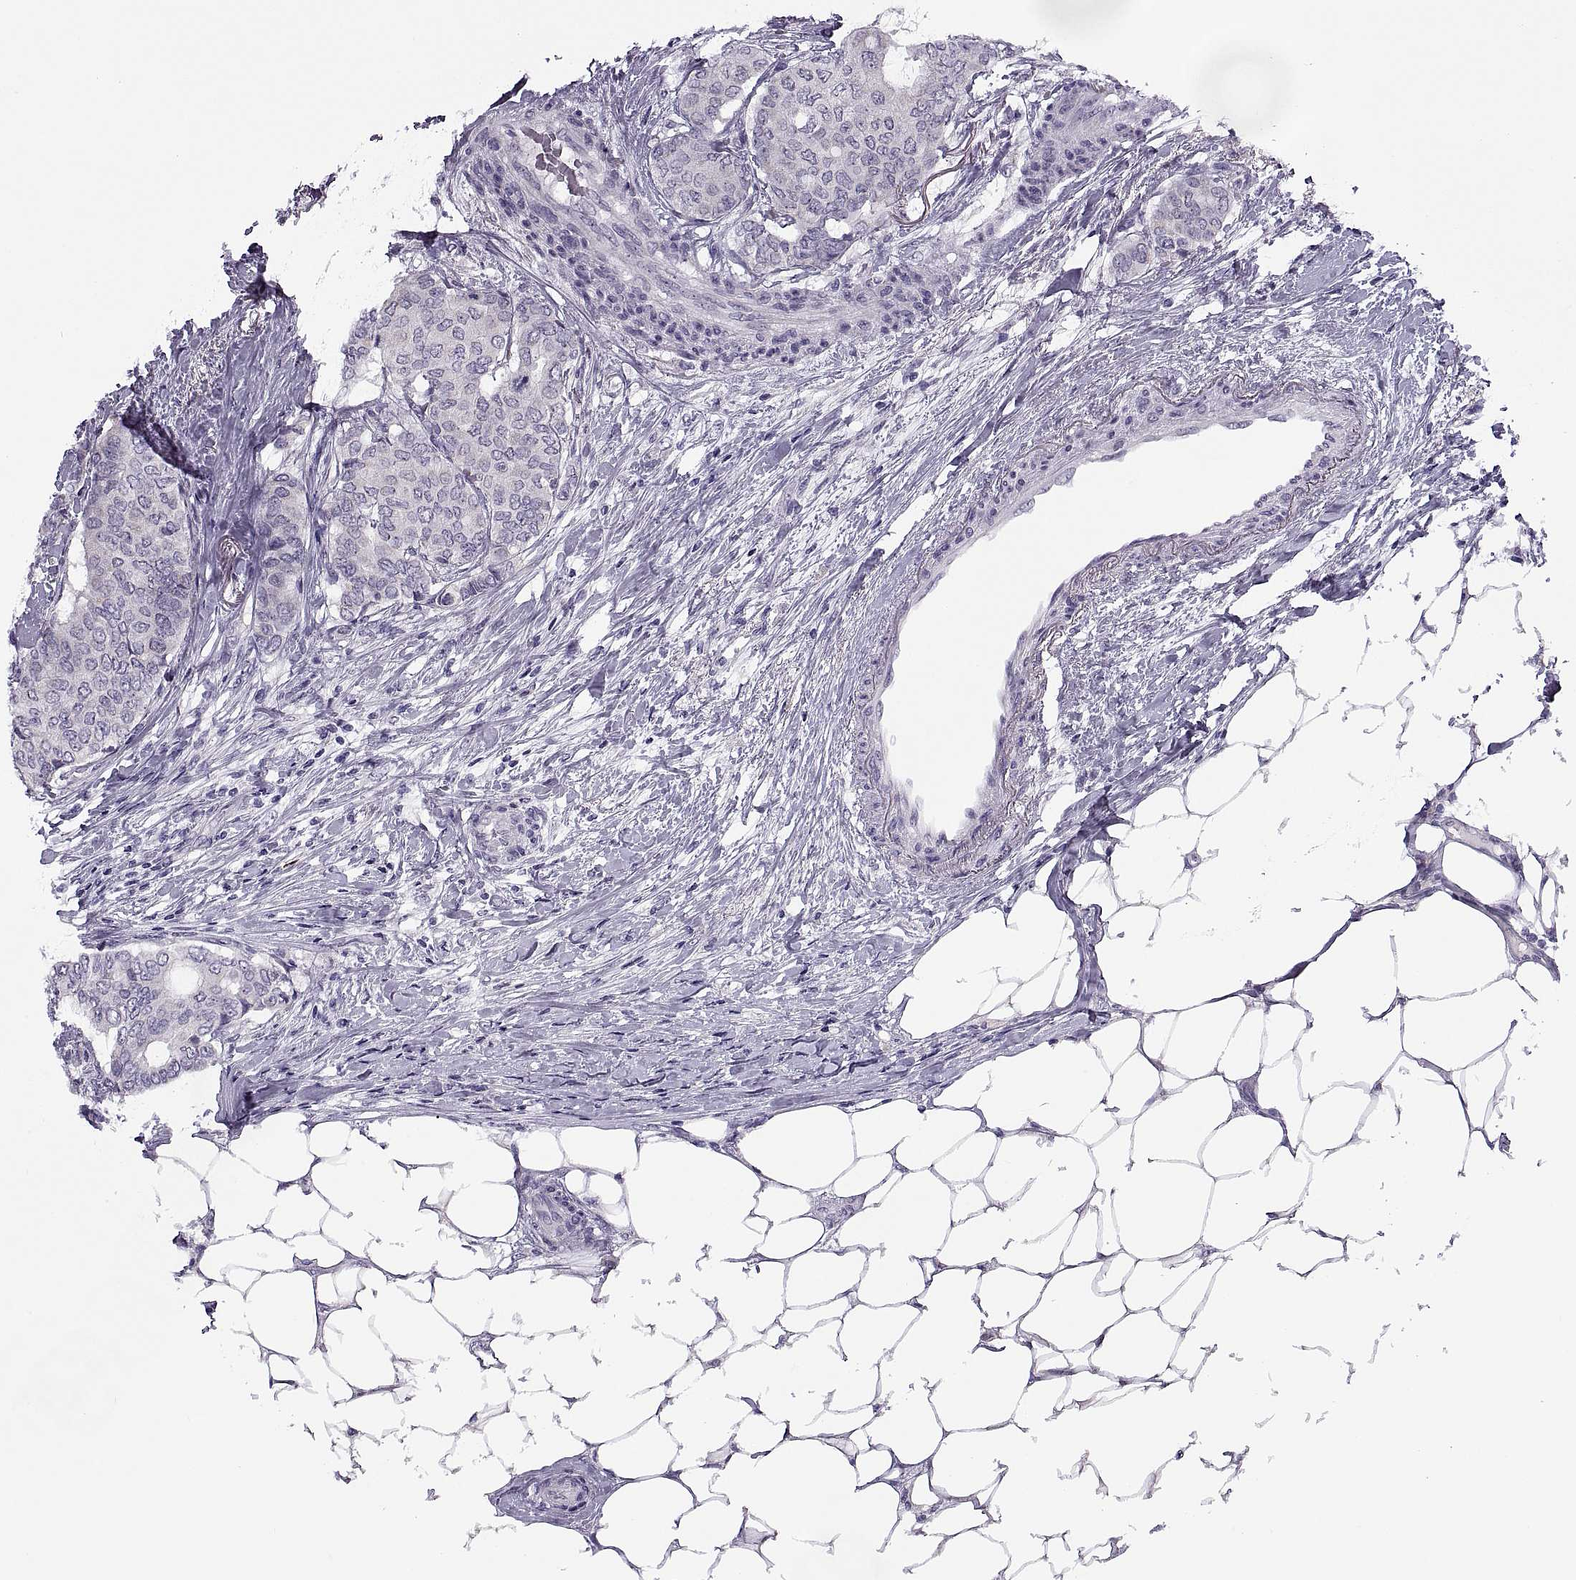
{"staining": {"intensity": "negative", "quantity": "none", "location": "none"}, "tissue": "breast cancer", "cell_type": "Tumor cells", "image_type": "cancer", "snomed": [{"axis": "morphology", "description": "Duct carcinoma"}, {"axis": "topography", "description": "Breast"}], "caption": "Tumor cells are negative for brown protein staining in breast intraductal carcinoma.", "gene": "MAGEB1", "patient": {"sex": "female", "age": 75}}